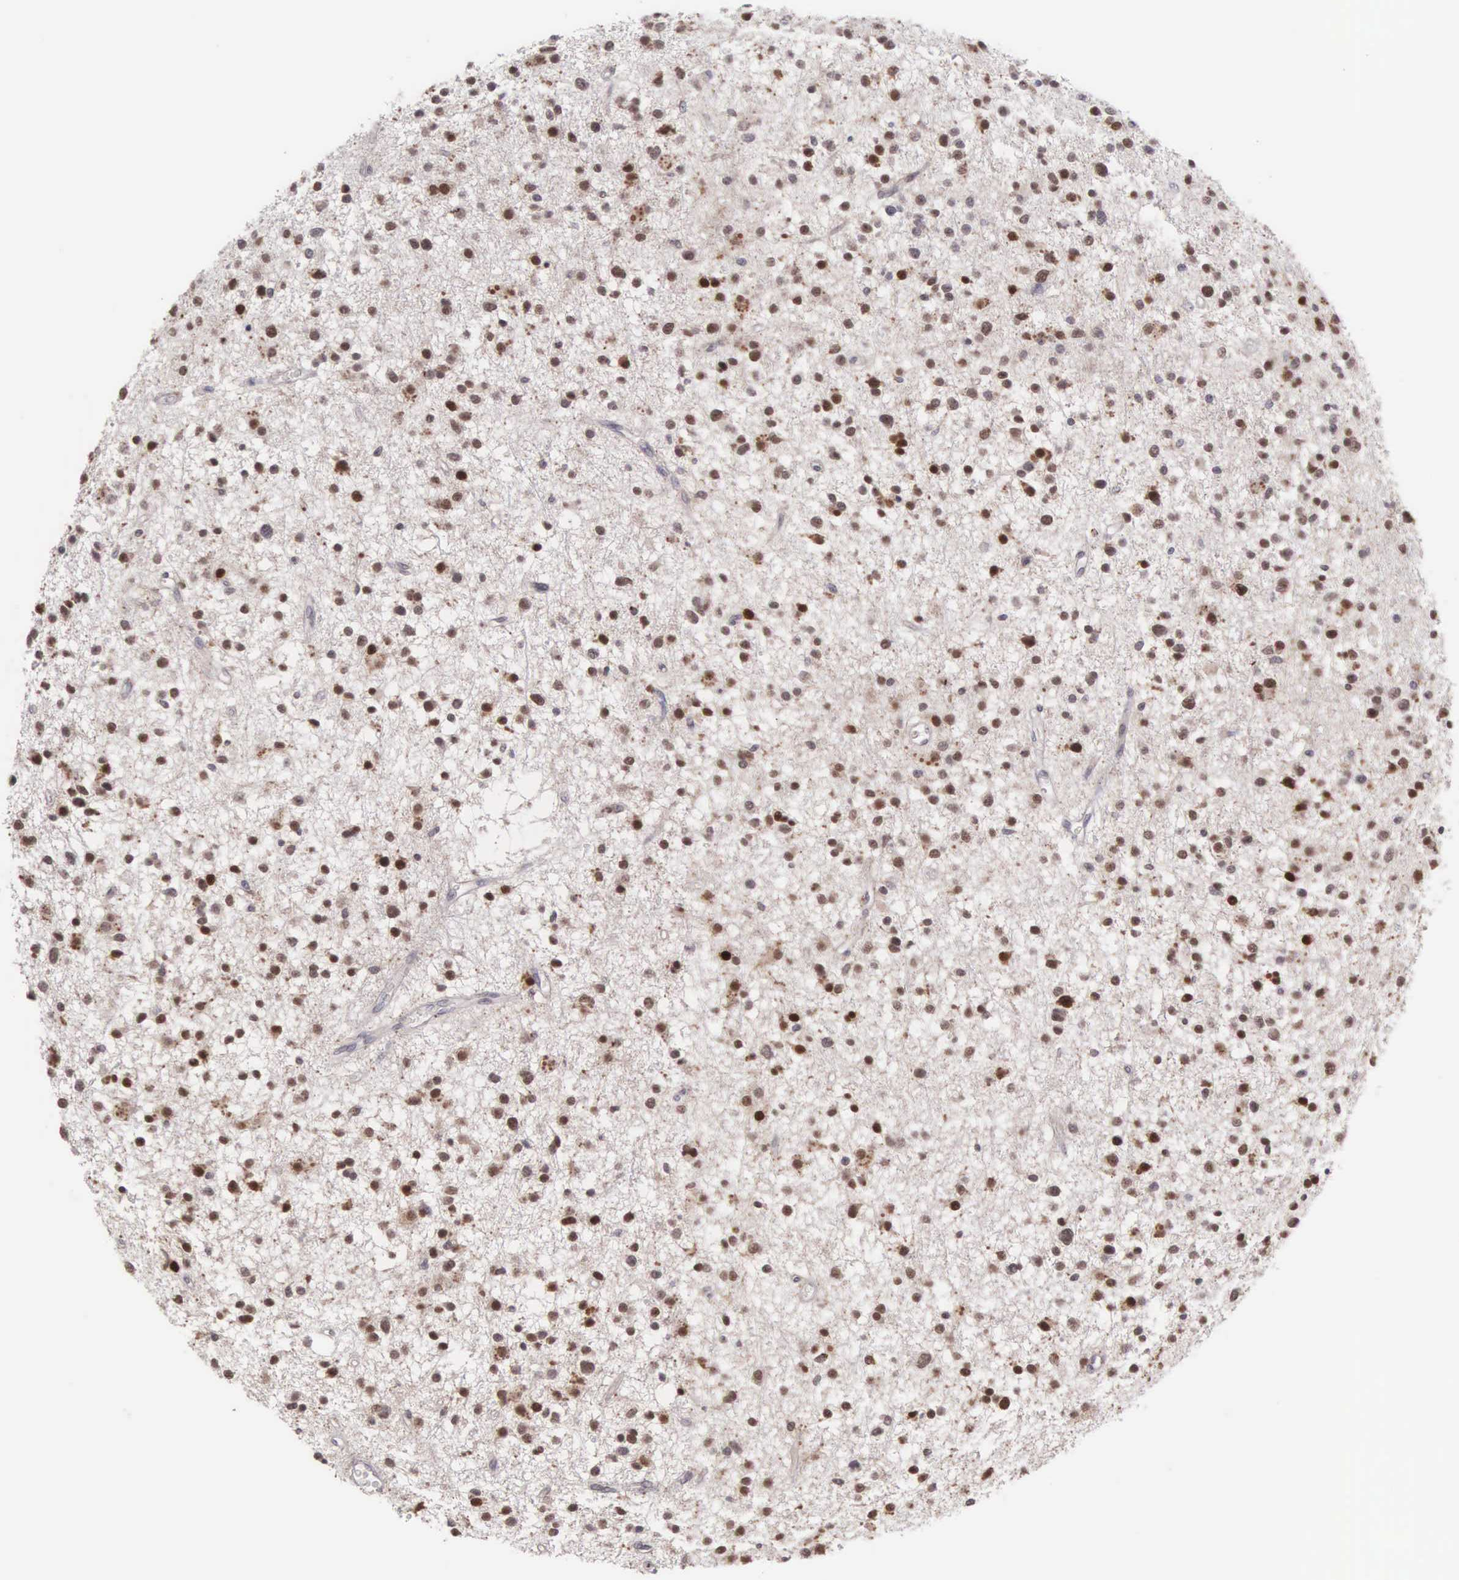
{"staining": {"intensity": "moderate", "quantity": "25%-75%", "location": "nuclear"}, "tissue": "glioma", "cell_type": "Tumor cells", "image_type": "cancer", "snomed": [{"axis": "morphology", "description": "Glioma, malignant, Low grade"}, {"axis": "topography", "description": "Brain"}], "caption": "This is an image of immunohistochemistry staining of glioma, which shows moderate expression in the nuclear of tumor cells.", "gene": "GRK3", "patient": {"sex": "female", "age": 36}}